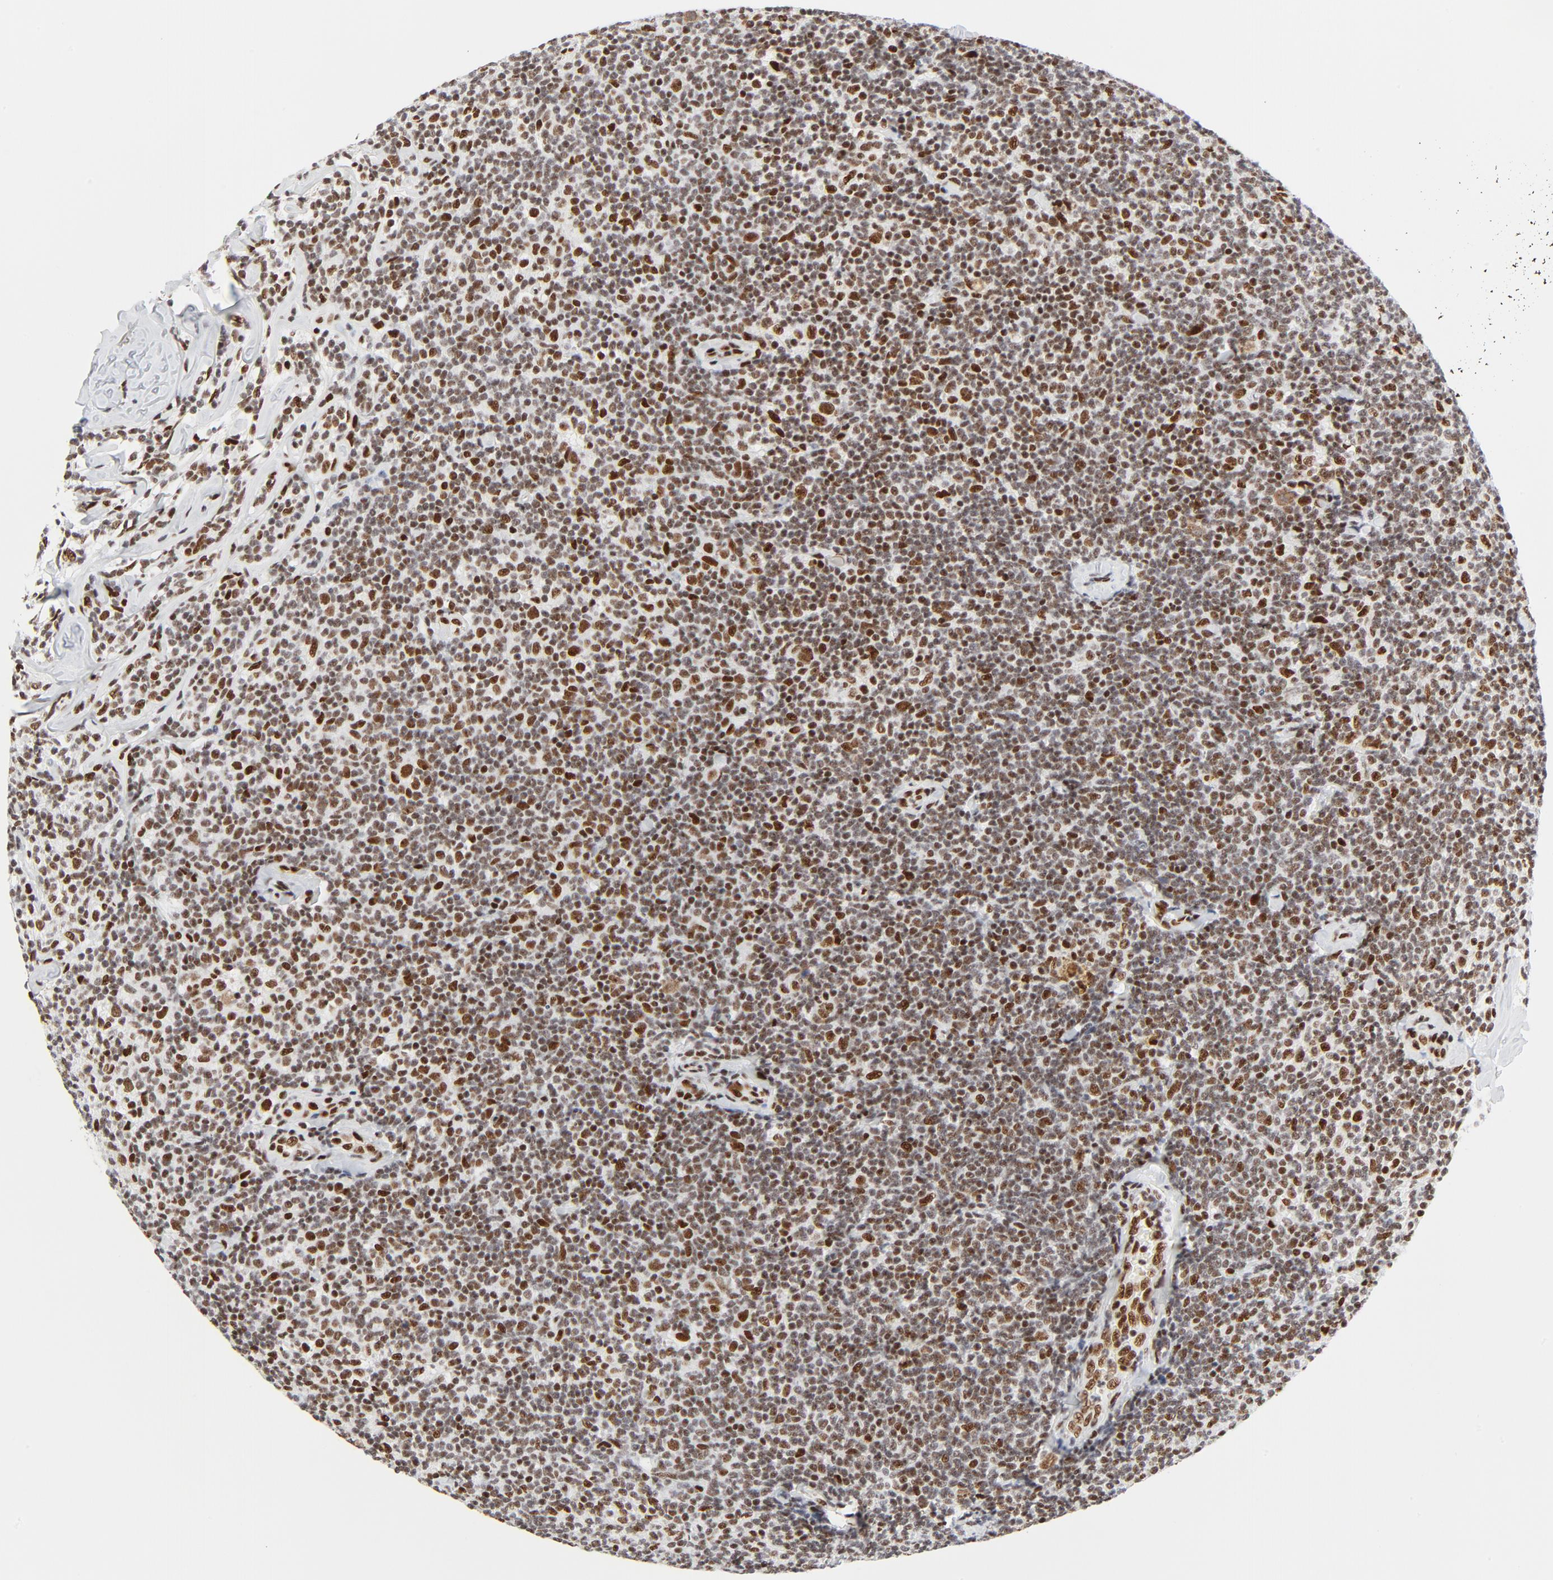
{"staining": {"intensity": "moderate", "quantity": ">75%", "location": "nuclear"}, "tissue": "lymphoma", "cell_type": "Tumor cells", "image_type": "cancer", "snomed": [{"axis": "morphology", "description": "Malignant lymphoma, non-Hodgkin's type, Low grade"}, {"axis": "topography", "description": "Lymph node"}], "caption": "Tumor cells demonstrate medium levels of moderate nuclear positivity in about >75% of cells in malignant lymphoma, non-Hodgkin's type (low-grade).", "gene": "GTF2H1", "patient": {"sex": "female", "age": 56}}